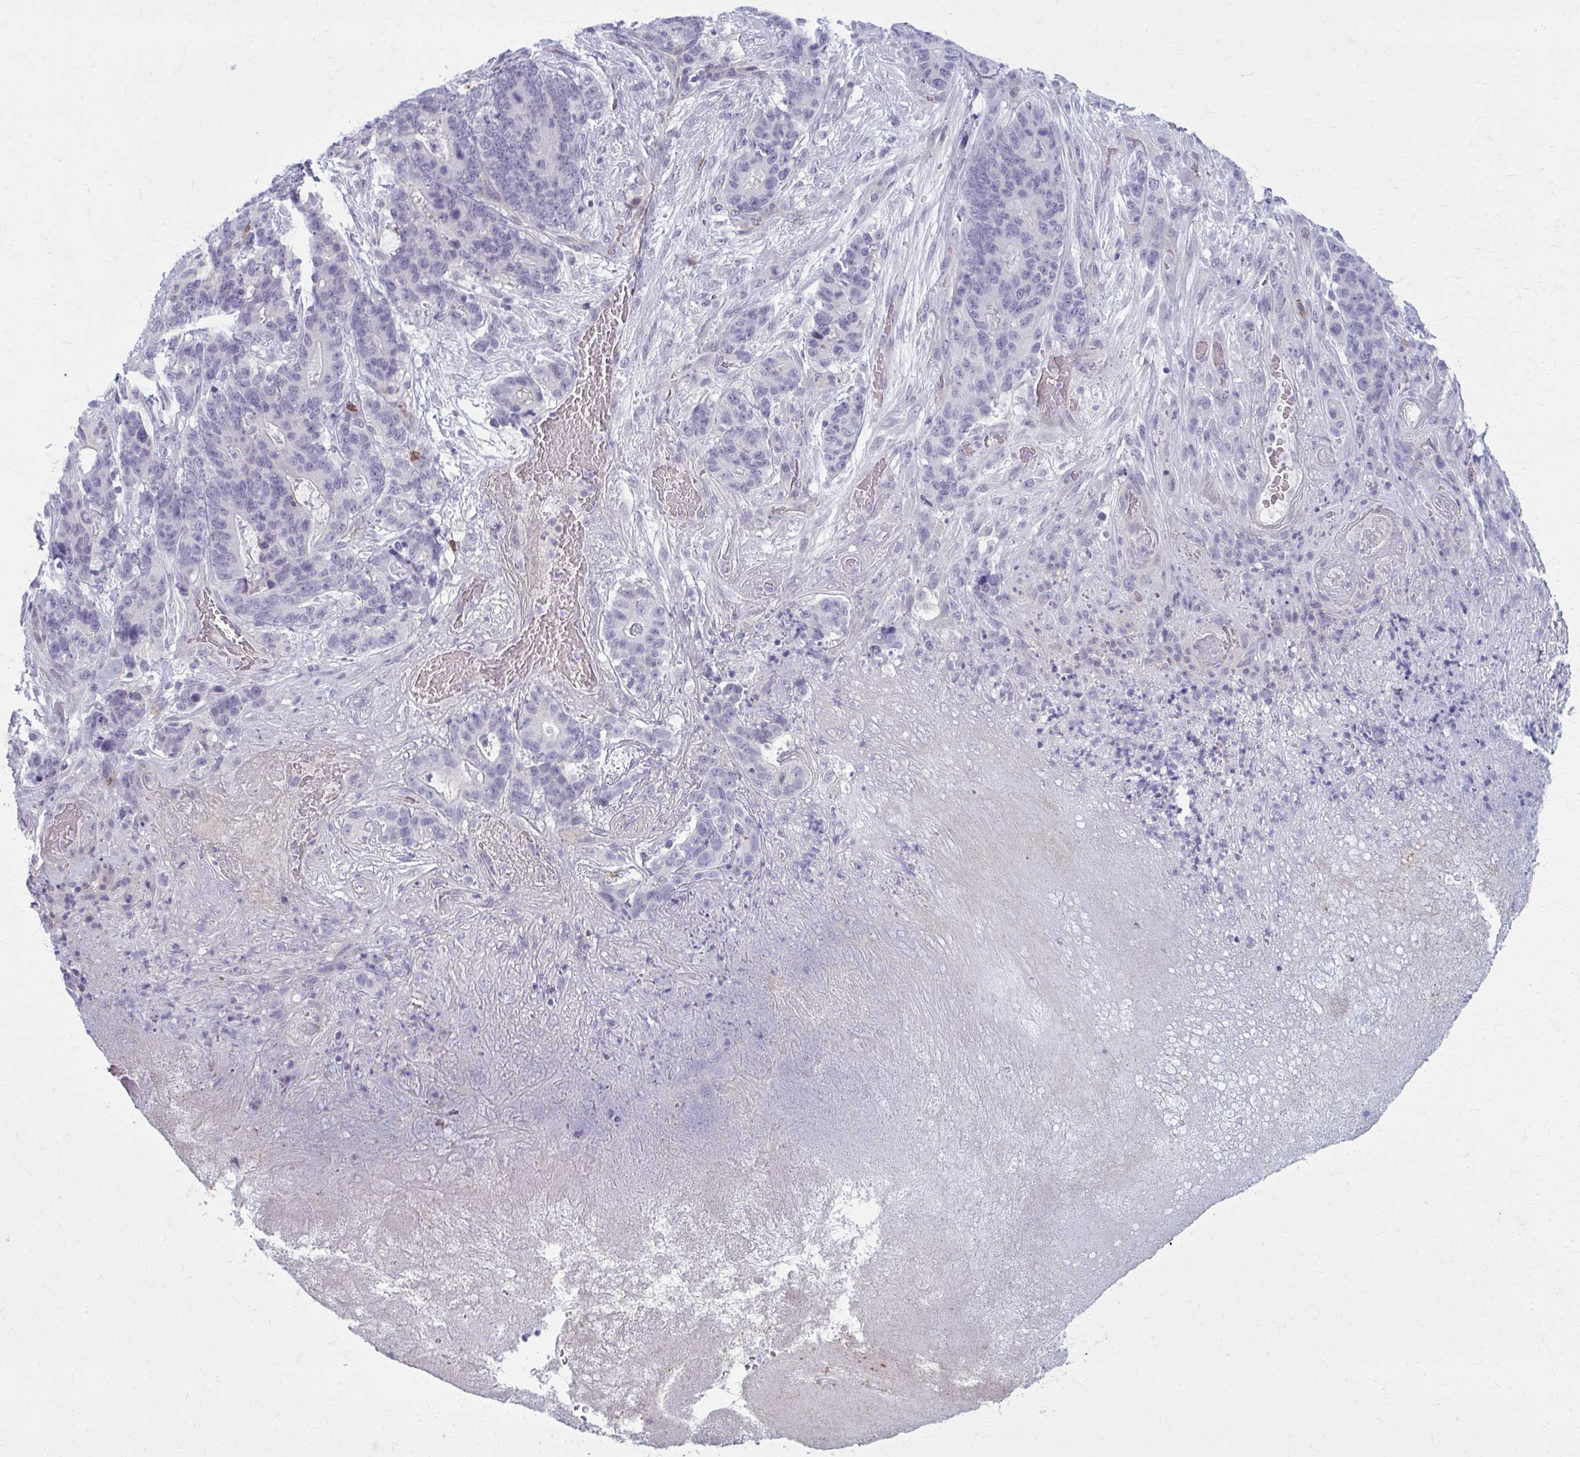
{"staining": {"intensity": "negative", "quantity": "none", "location": "none"}, "tissue": "stomach cancer", "cell_type": "Tumor cells", "image_type": "cancer", "snomed": [{"axis": "morphology", "description": "Normal tissue, NOS"}, {"axis": "morphology", "description": "Adenocarcinoma, NOS"}, {"axis": "topography", "description": "Stomach"}], "caption": "A micrograph of stomach cancer (adenocarcinoma) stained for a protein displays no brown staining in tumor cells.", "gene": "CD38", "patient": {"sex": "female", "age": 64}}